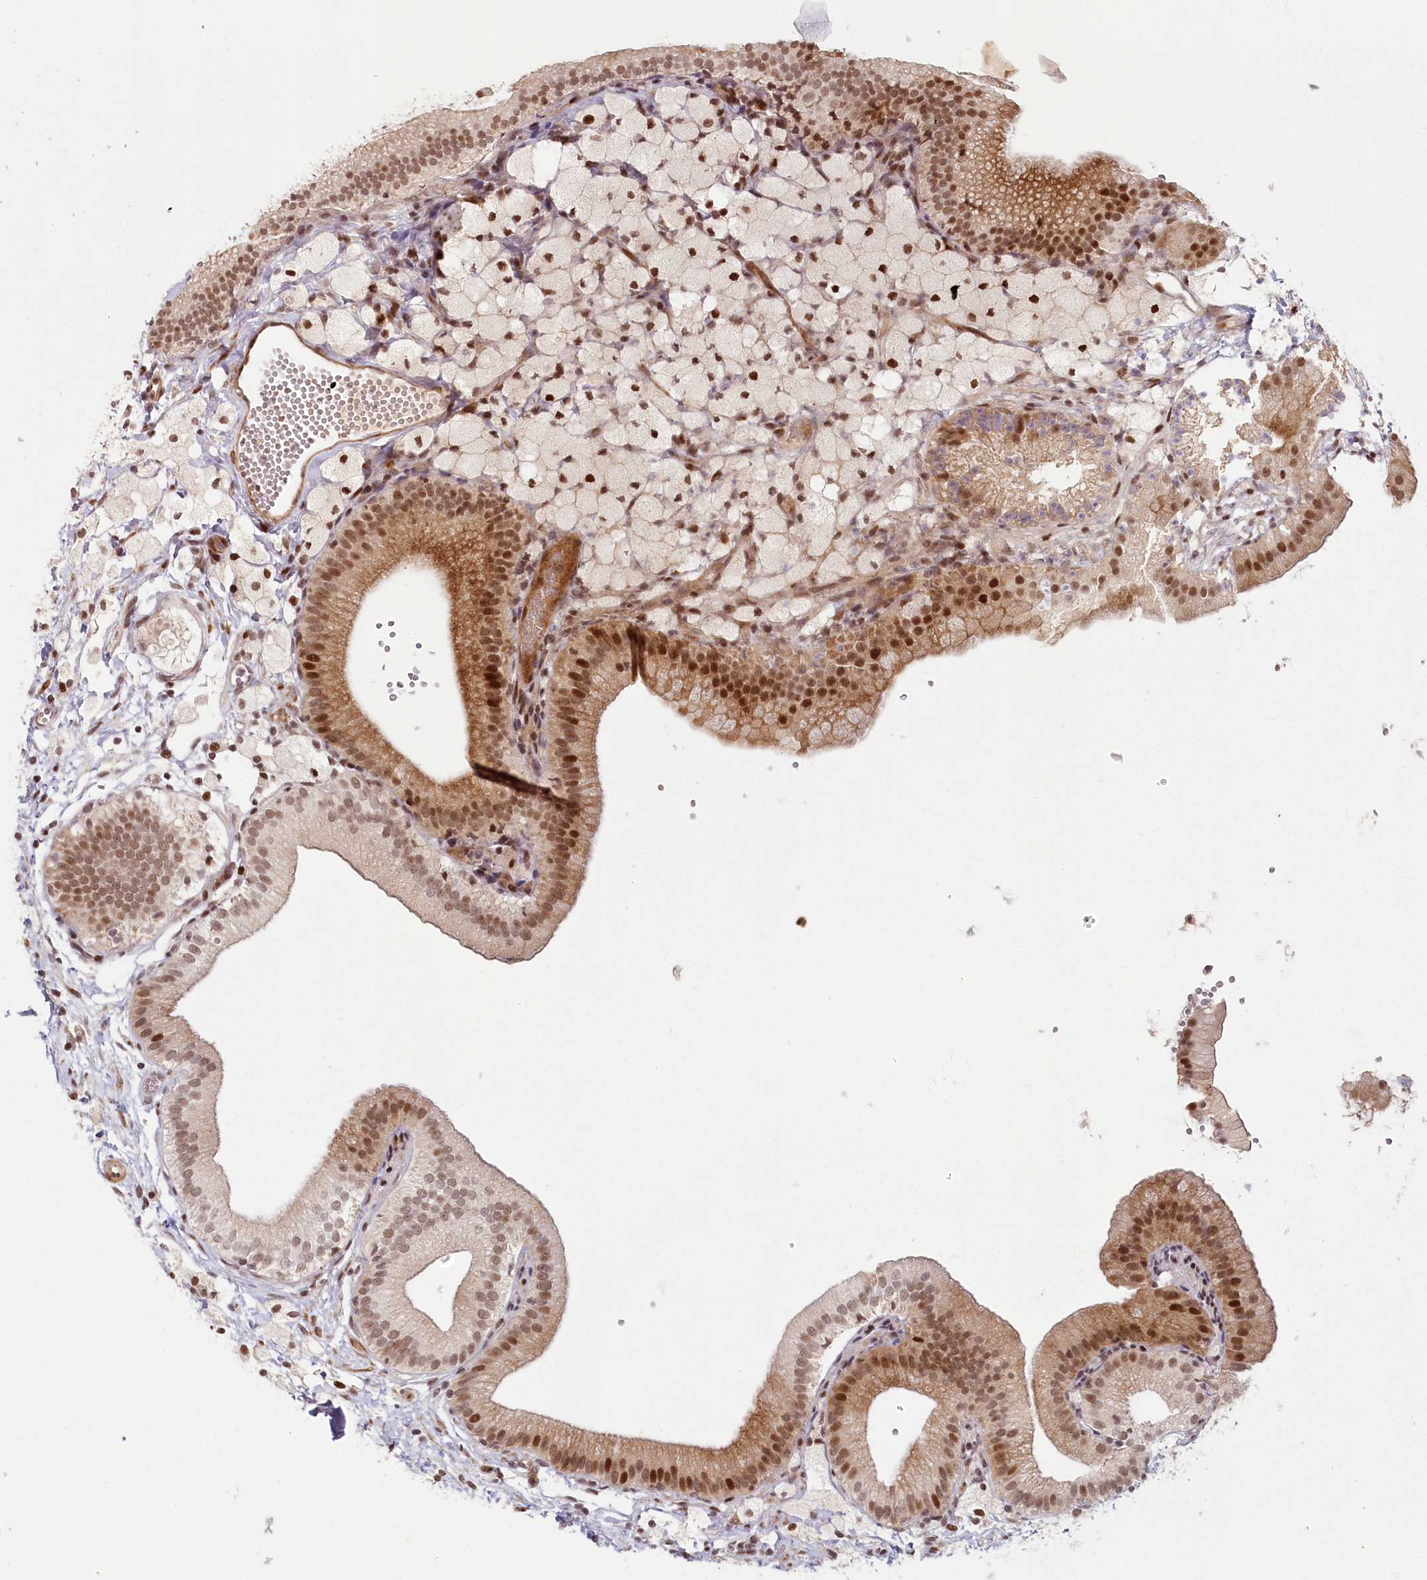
{"staining": {"intensity": "moderate", "quantity": ">75%", "location": "cytoplasmic/membranous,nuclear"}, "tissue": "gallbladder", "cell_type": "Glandular cells", "image_type": "normal", "snomed": [{"axis": "morphology", "description": "Normal tissue, NOS"}, {"axis": "topography", "description": "Gallbladder"}], "caption": "This is a histology image of IHC staining of benign gallbladder, which shows moderate staining in the cytoplasmic/membranous,nuclear of glandular cells.", "gene": "FAM204A", "patient": {"sex": "male", "age": 55}}